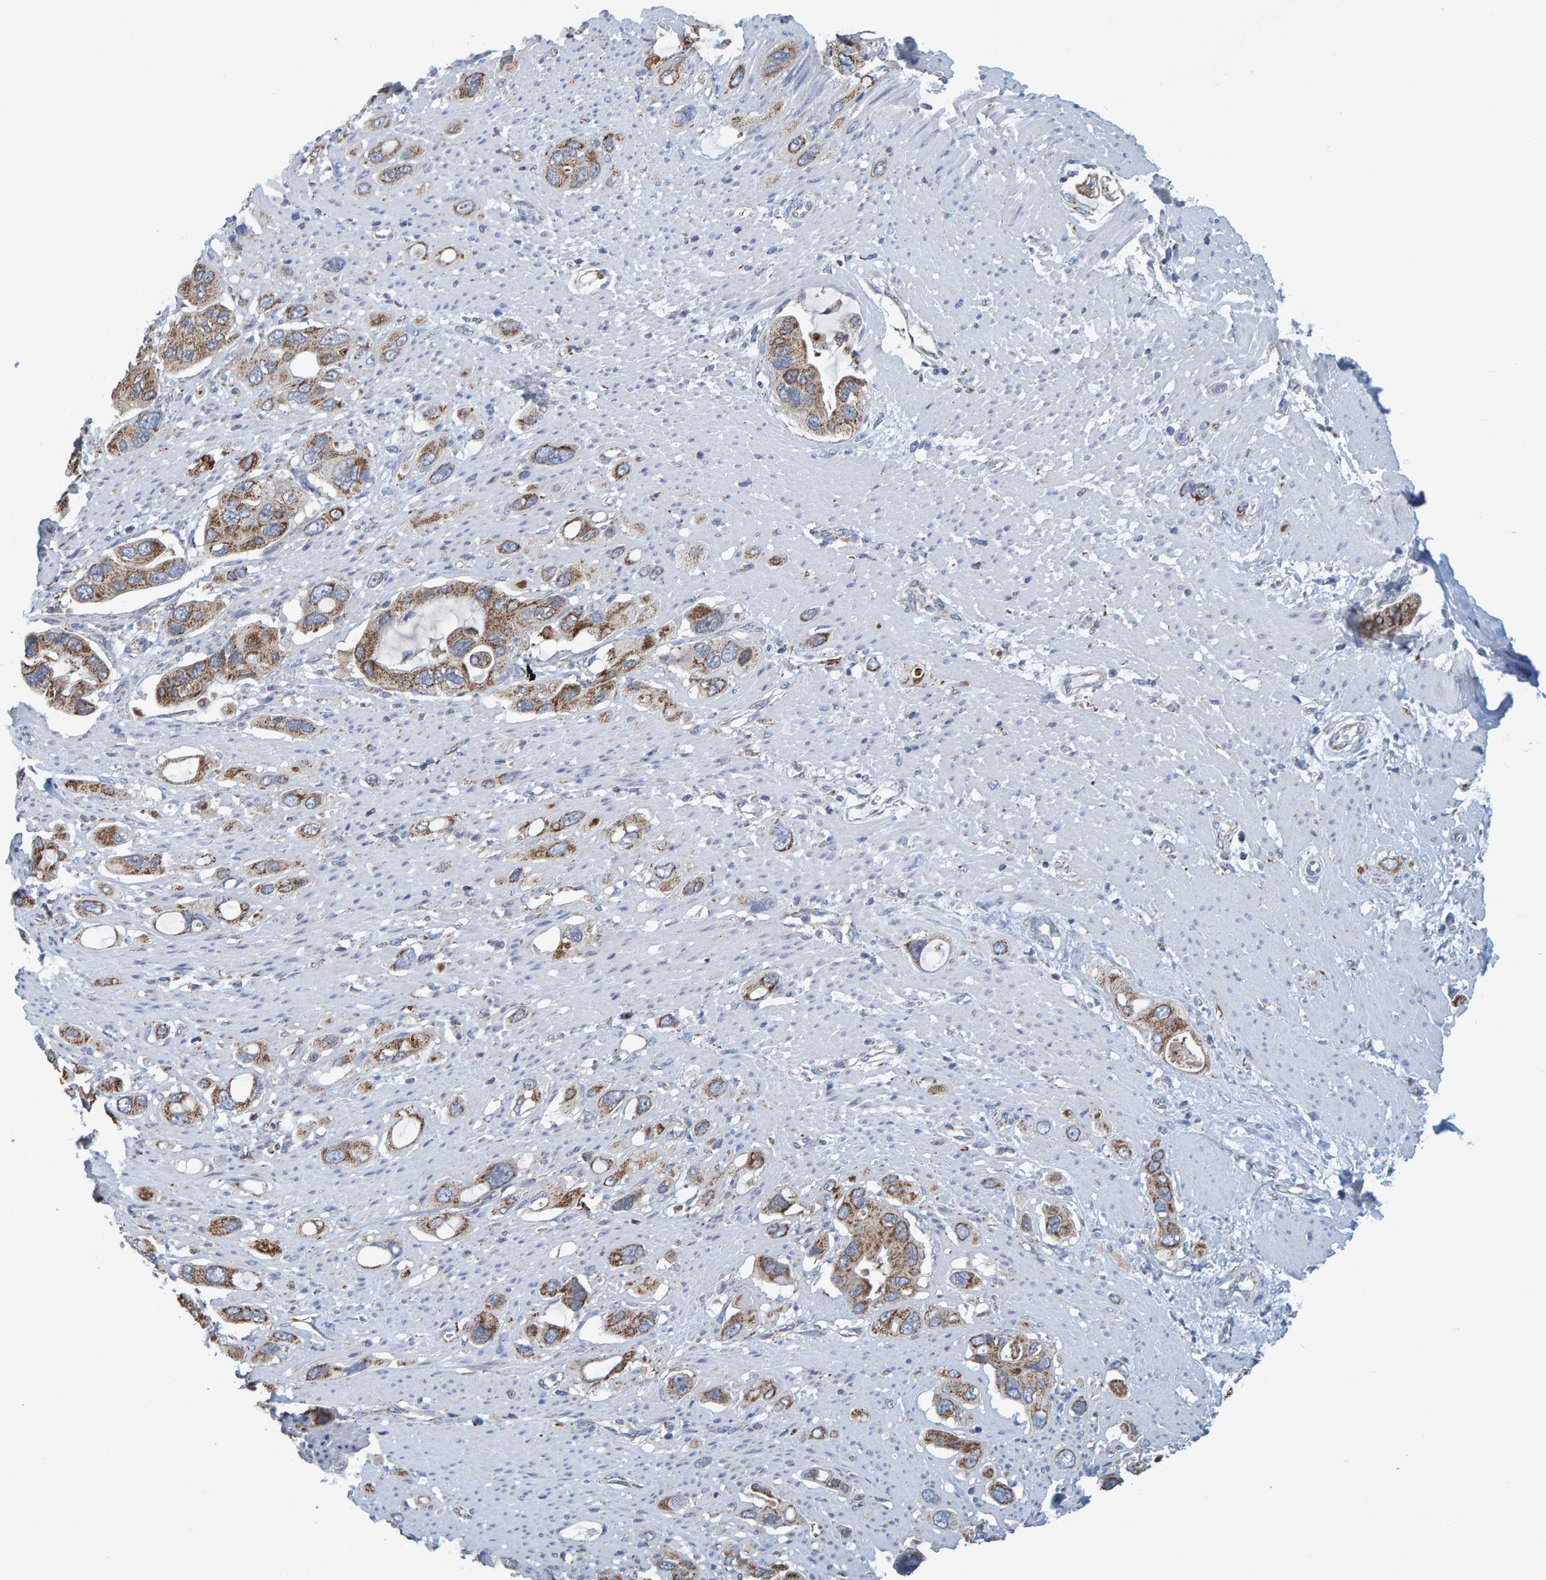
{"staining": {"intensity": "moderate", "quantity": ">75%", "location": "cytoplasmic/membranous"}, "tissue": "pancreatic cancer", "cell_type": "Tumor cells", "image_type": "cancer", "snomed": [{"axis": "morphology", "description": "Adenocarcinoma, NOS"}, {"axis": "topography", "description": "Pancreas"}], "caption": "This is an image of IHC staining of pancreatic adenocarcinoma, which shows moderate expression in the cytoplasmic/membranous of tumor cells.", "gene": "MRPS7", "patient": {"sex": "female", "age": 56}}